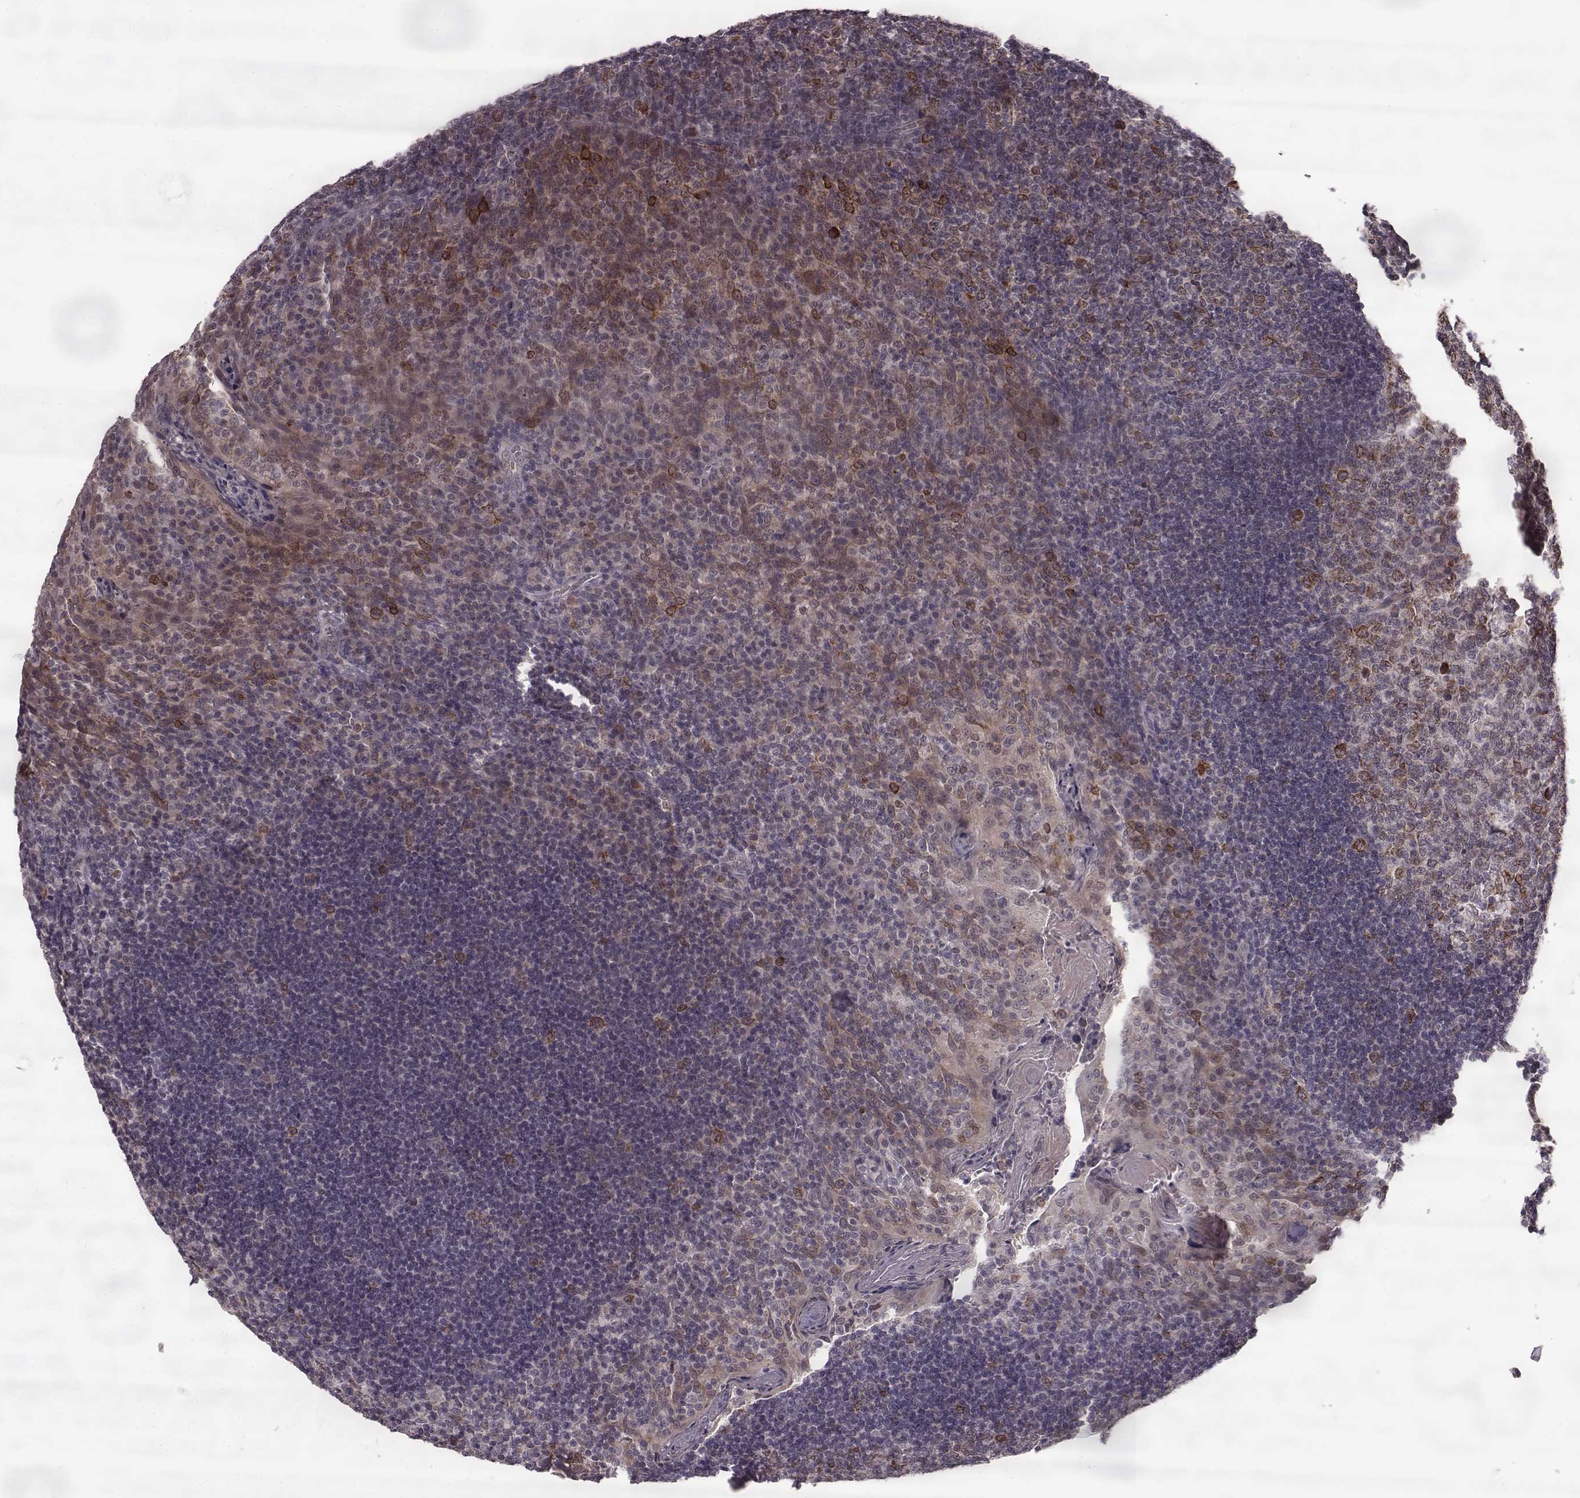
{"staining": {"intensity": "moderate", "quantity": ">75%", "location": "cytoplasmic/membranous"}, "tissue": "tonsil", "cell_type": "Germinal center cells", "image_type": "normal", "snomed": [{"axis": "morphology", "description": "Normal tissue, NOS"}, {"axis": "topography", "description": "Tonsil"}], "caption": "IHC (DAB) staining of unremarkable human tonsil displays moderate cytoplasmic/membranous protein staining in approximately >75% of germinal center cells.", "gene": "ELOVL5", "patient": {"sex": "male", "age": 17}}